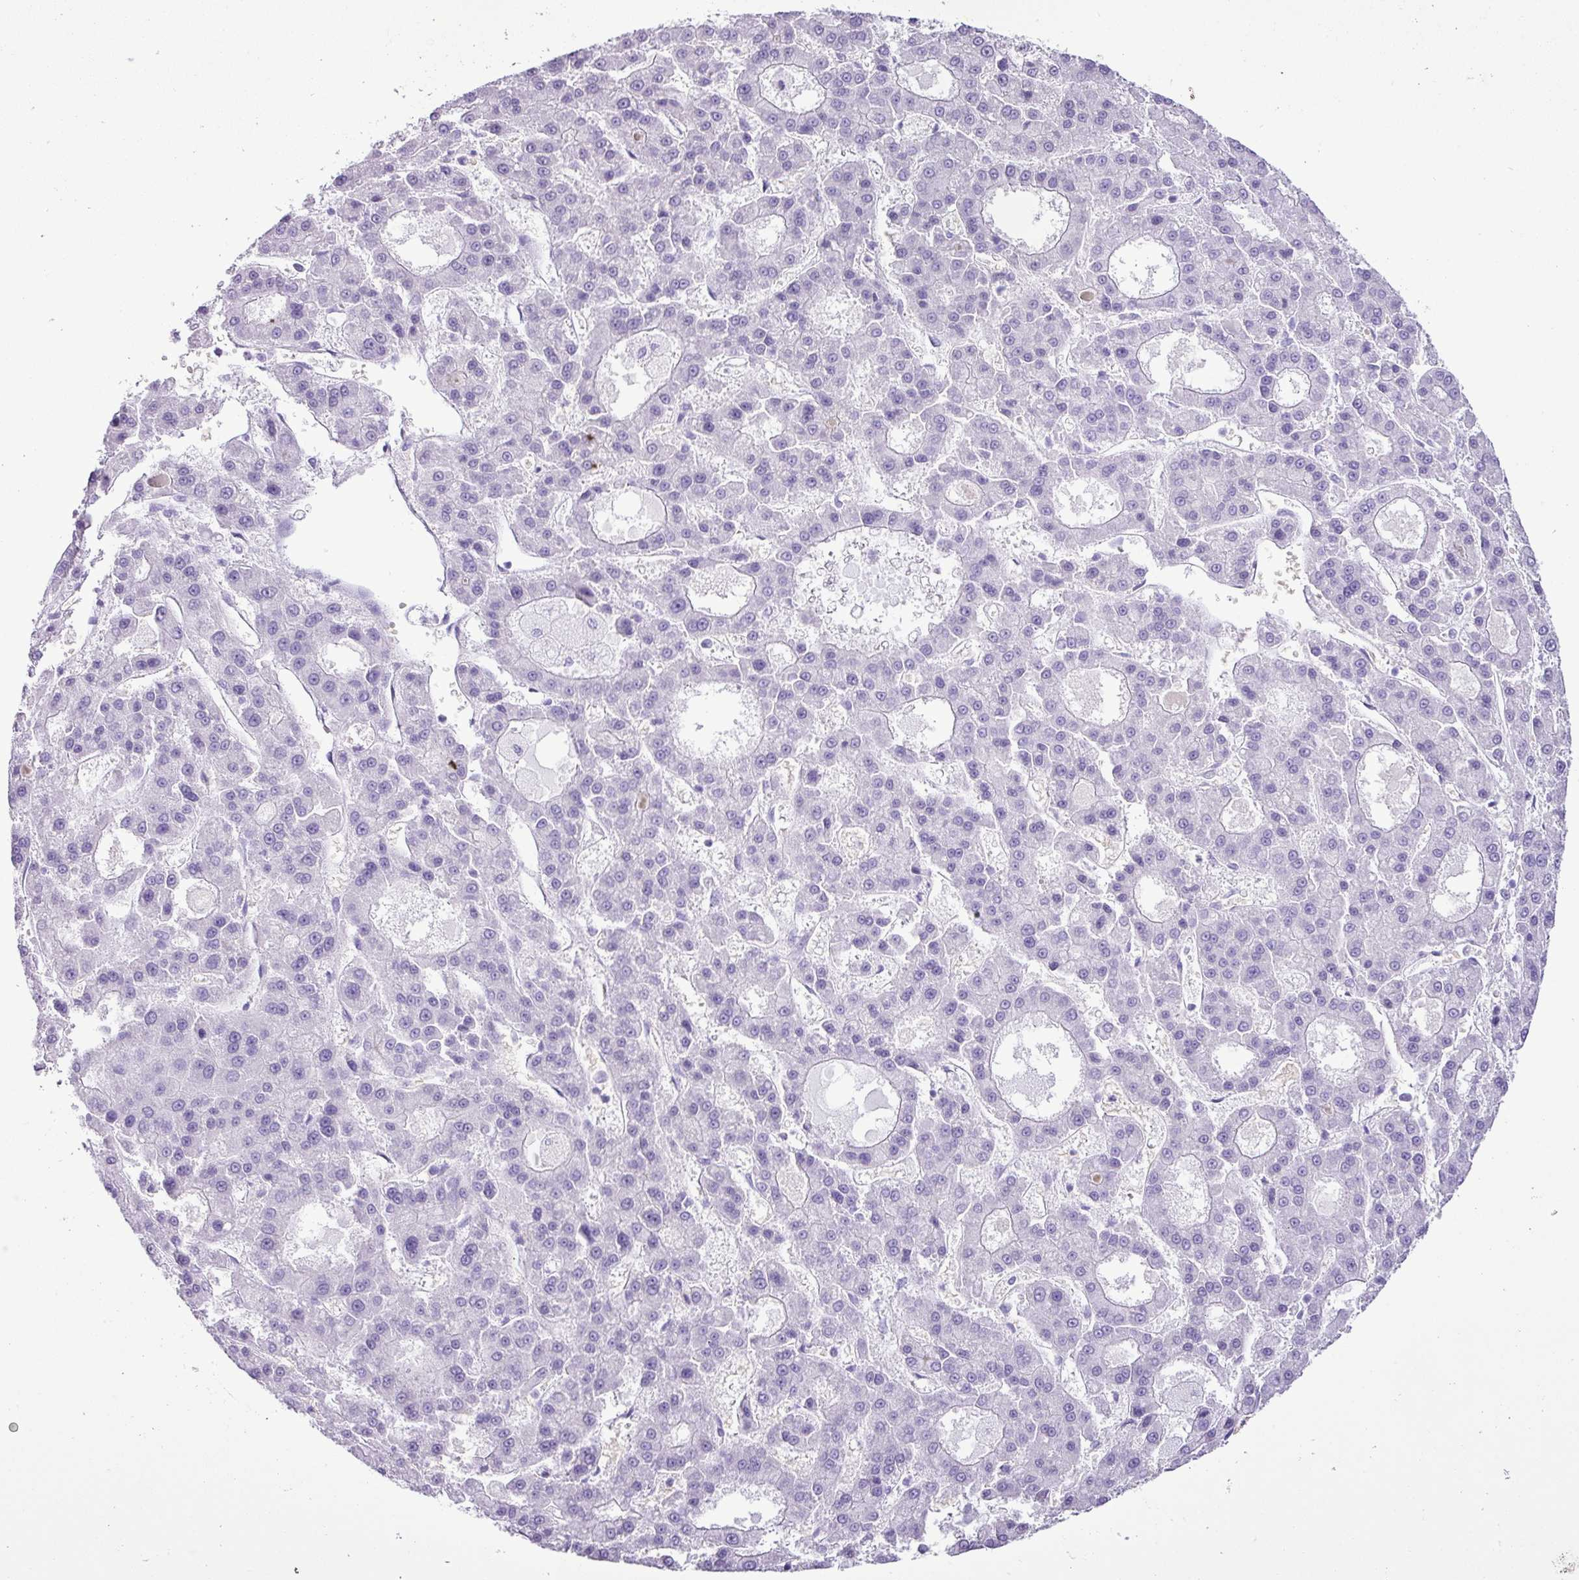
{"staining": {"intensity": "negative", "quantity": "none", "location": "none"}, "tissue": "liver cancer", "cell_type": "Tumor cells", "image_type": "cancer", "snomed": [{"axis": "morphology", "description": "Carcinoma, Hepatocellular, NOS"}, {"axis": "topography", "description": "Liver"}], "caption": "High magnification brightfield microscopy of hepatocellular carcinoma (liver) stained with DAB (3,3'-diaminobenzidine) (brown) and counterstained with hematoxylin (blue): tumor cells show no significant expression.", "gene": "ZSCAN5A", "patient": {"sex": "male", "age": 70}}